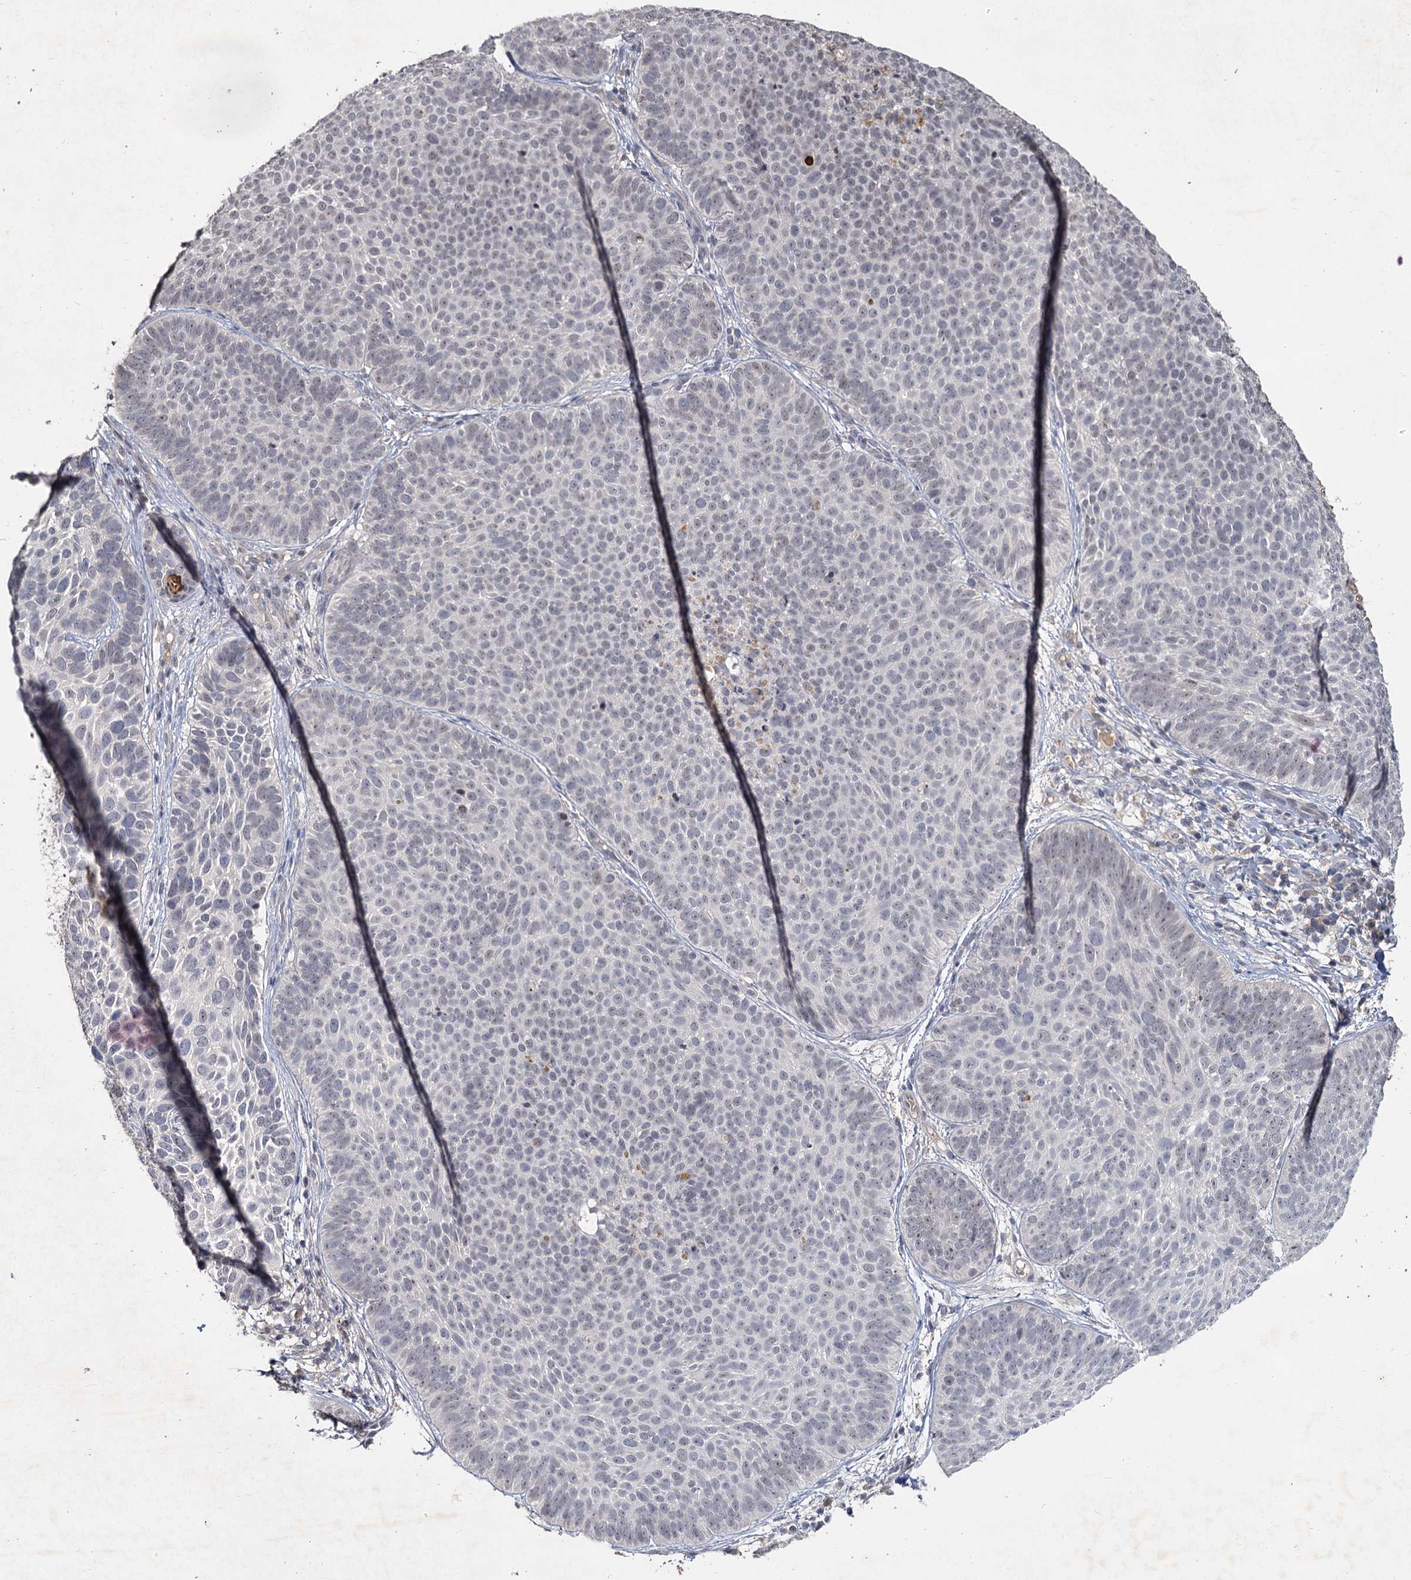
{"staining": {"intensity": "negative", "quantity": "none", "location": "none"}, "tissue": "skin cancer", "cell_type": "Tumor cells", "image_type": "cancer", "snomed": [{"axis": "morphology", "description": "Basal cell carcinoma"}, {"axis": "topography", "description": "Skin"}], "caption": "Tumor cells show no significant protein expression in skin basal cell carcinoma.", "gene": "MUCL1", "patient": {"sex": "male", "age": 85}}